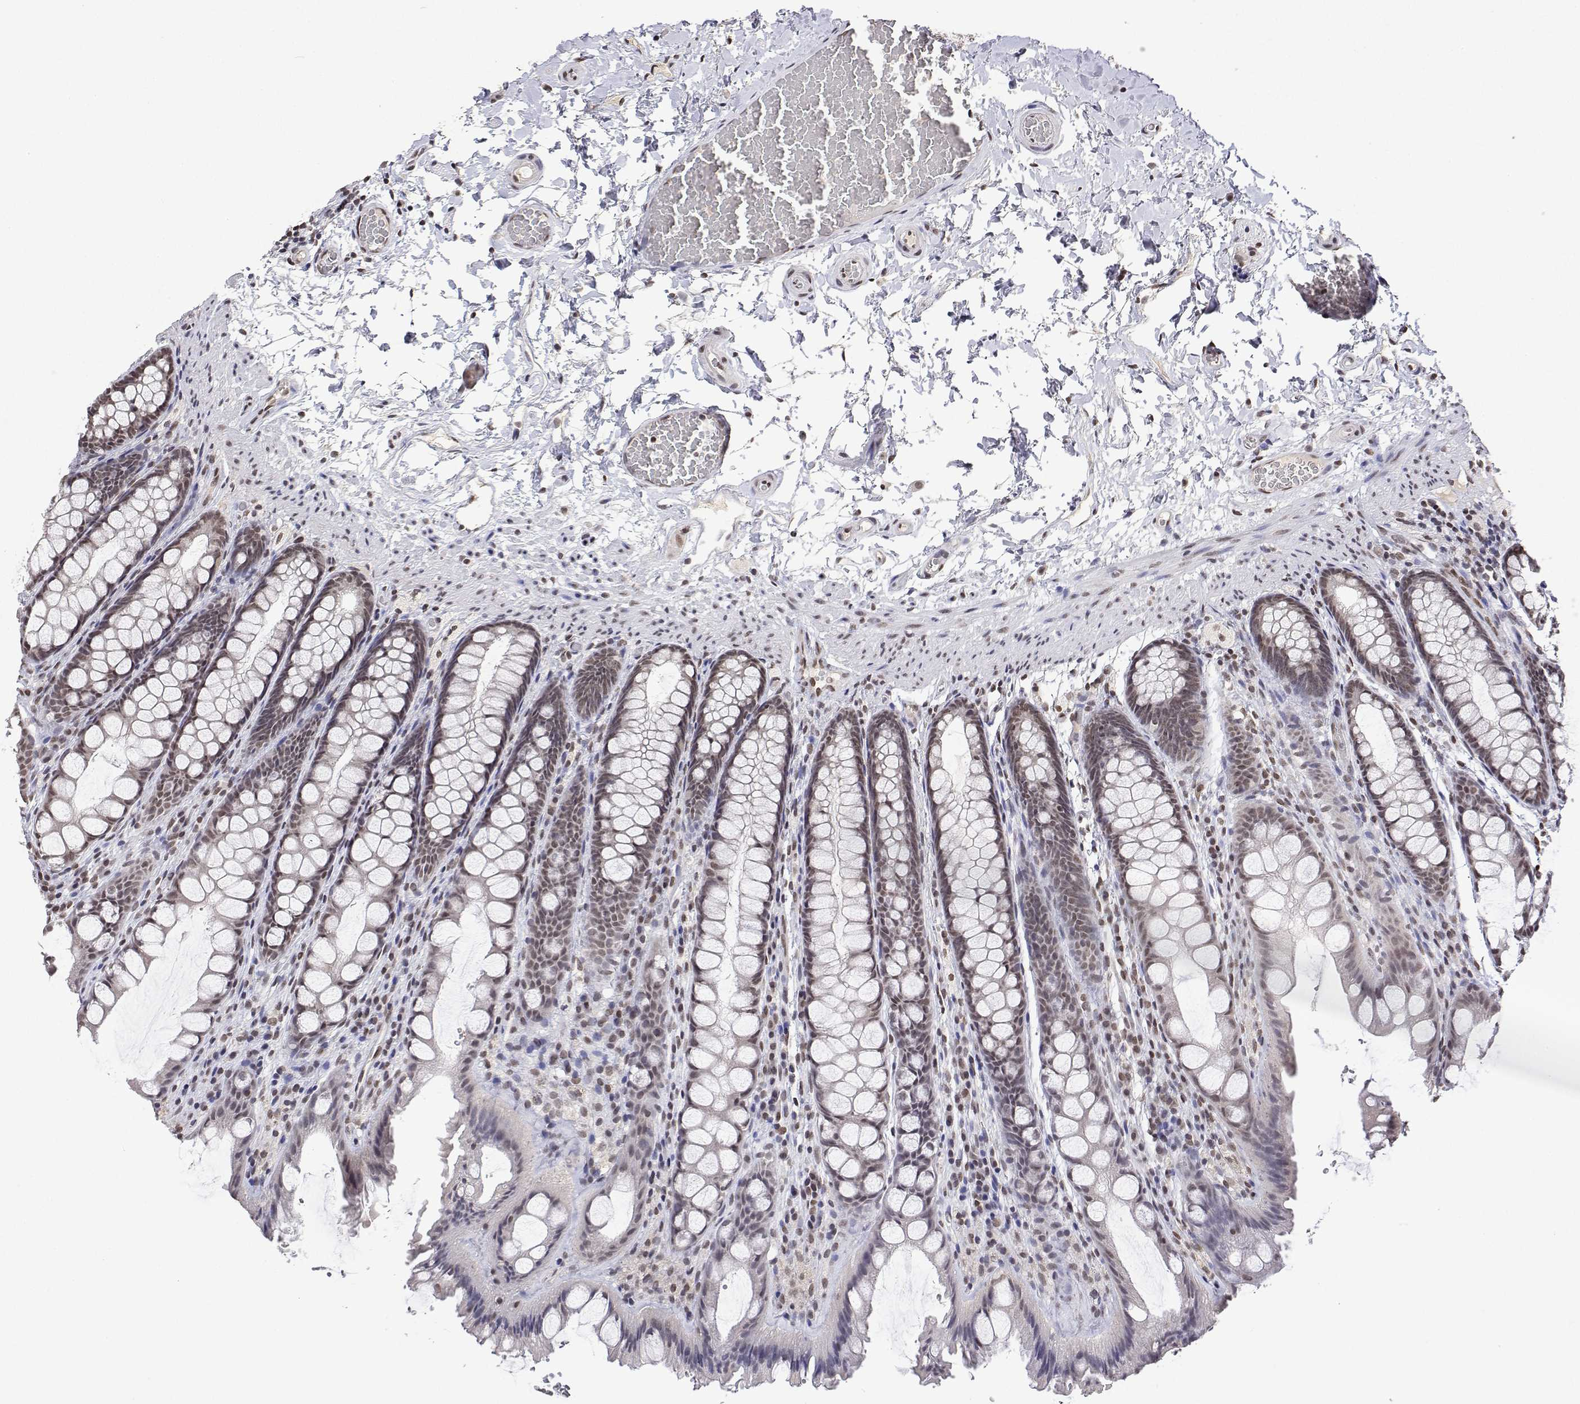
{"staining": {"intensity": "weak", "quantity": ">75%", "location": "nuclear"}, "tissue": "colon", "cell_type": "Endothelial cells", "image_type": "normal", "snomed": [{"axis": "morphology", "description": "Normal tissue, NOS"}, {"axis": "topography", "description": "Colon"}], "caption": "IHC histopathology image of normal colon: human colon stained using IHC reveals low levels of weak protein expression localized specifically in the nuclear of endothelial cells, appearing as a nuclear brown color.", "gene": "XPC", "patient": {"sex": "male", "age": 47}}